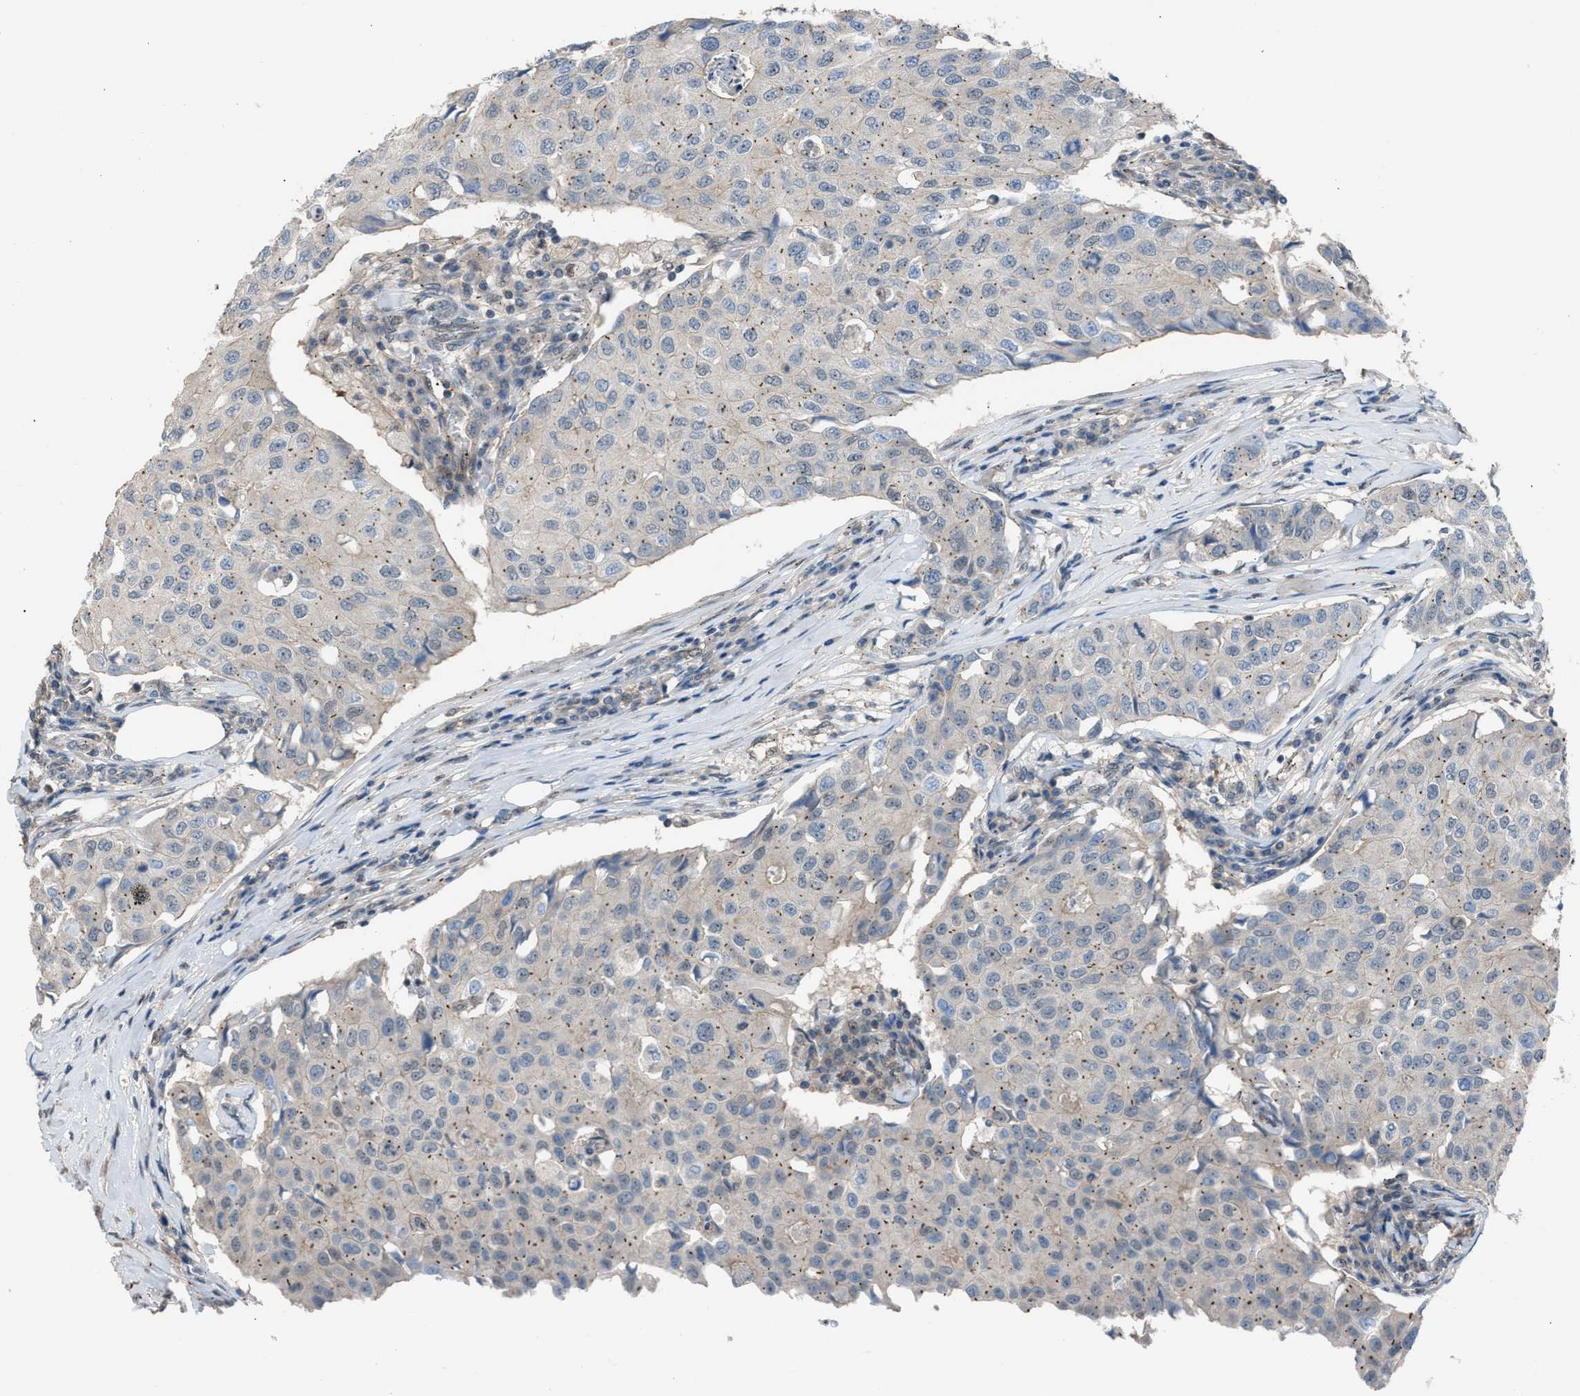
{"staining": {"intensity": "negative", "quantity": "none", "location": "none"}, "tissue": "breast cancer", "cell_type": "Tumor cells", "image_type": "cancer", "snomed": [{"axis": "morphology", "description": "Duct carcinoma"}, {"axis": "topography", "description": "Breast"}], "caption": "Immunohistochemical staining of human breast infiltrating ductal carcinoma exhibits no significant staining in tumor cells. Nuclei are stained in blue.", "gene": "CRTC1", "patient": {"sex": "female", "age": 80}}